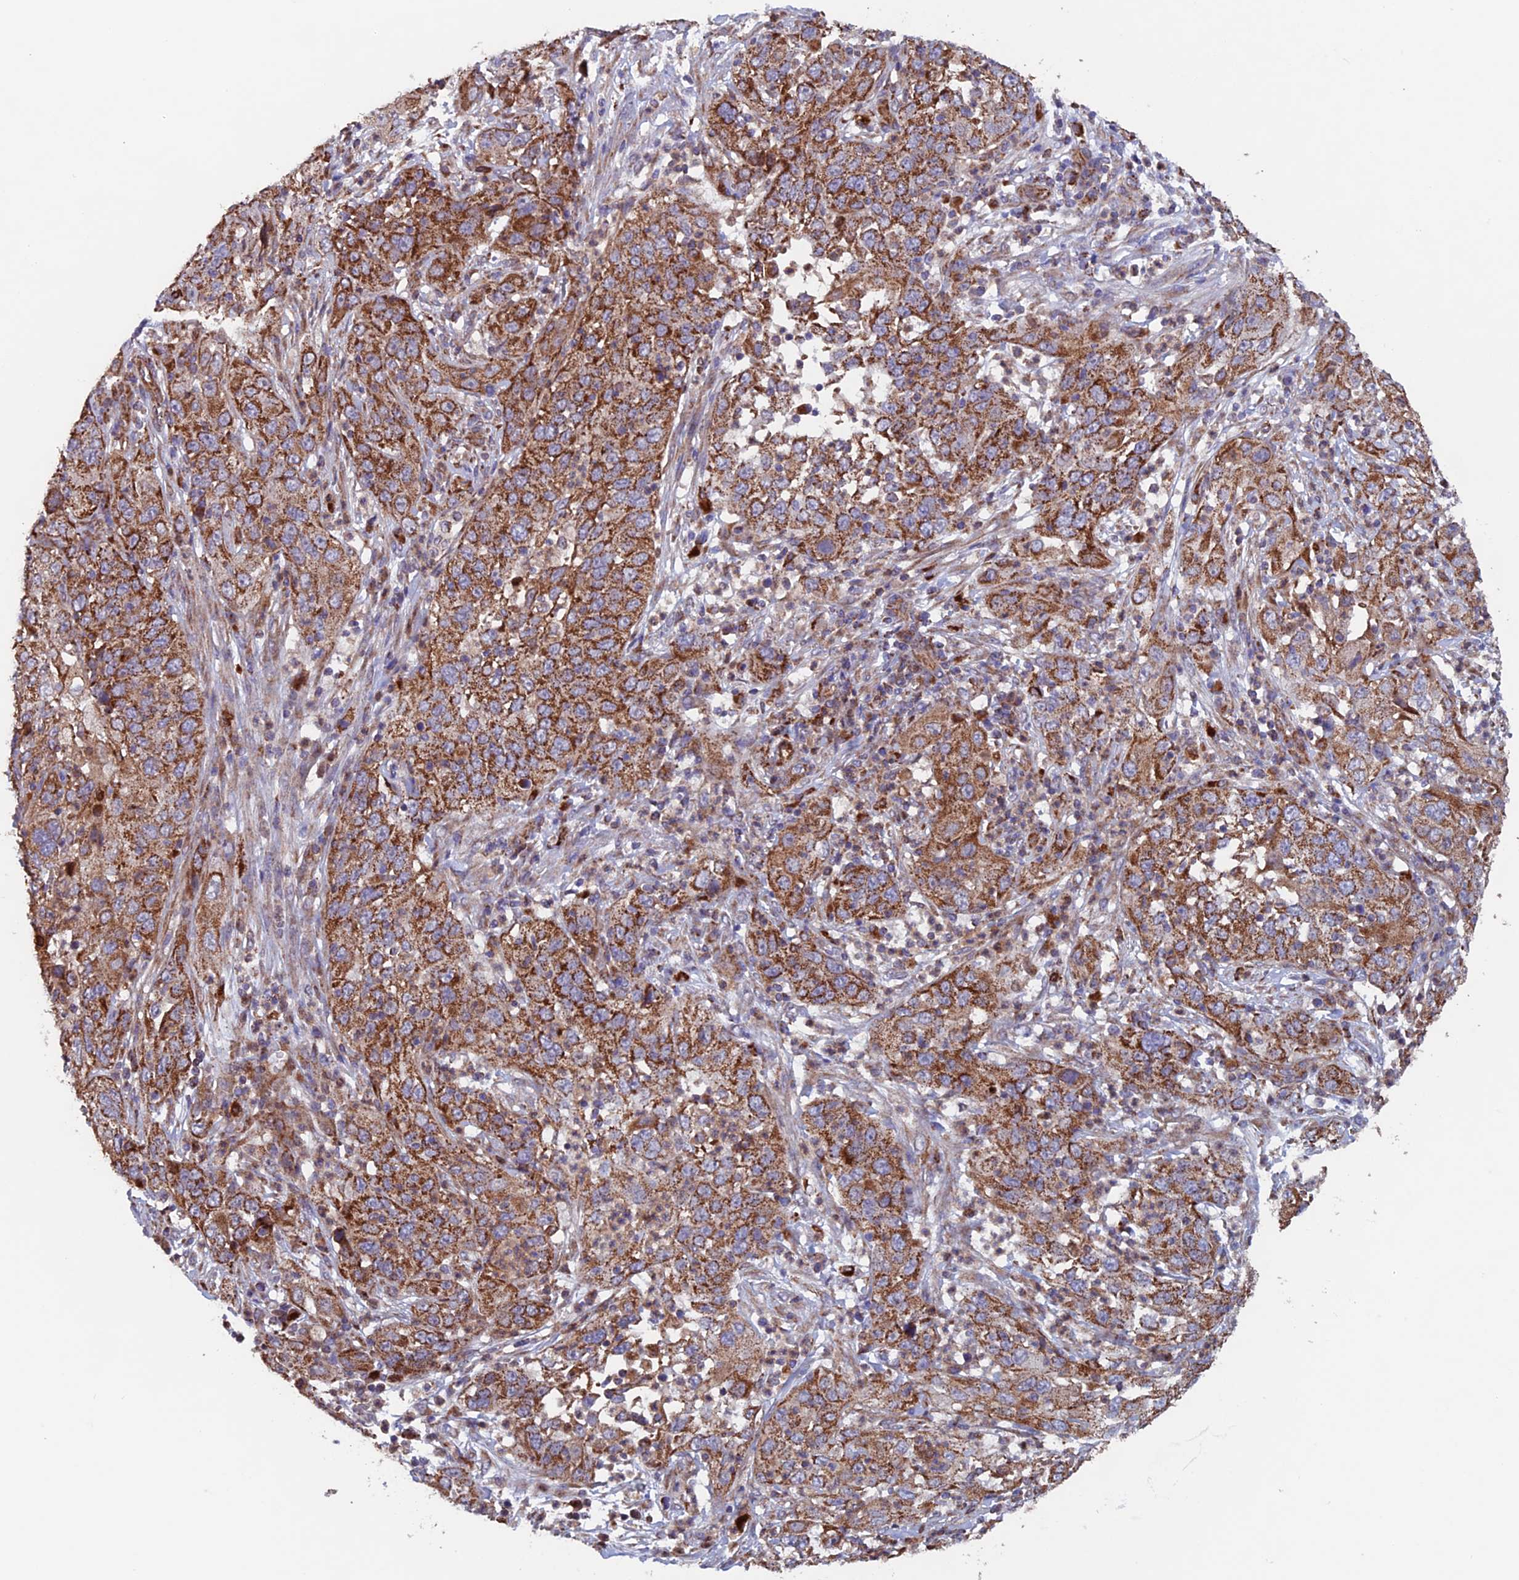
{"staining": {"intensity": "strong", "quantity": ">75%", "location": "cytoplasmic/membranous"}, "tissue": "cervical cancer", "cell_type": "Tumor cells", "image_type": "cancer", "snomed": [{"axis": "morphology", "description": "Squamous cell carcinoma, NOS"}, {"axis": "topography", "description": "Cervix"}], "caption": "Brown immunohistochemical staining in human cervical cancer (squamous cell carcinoma) reveals strong cytoplasmic/membranous expression in approximately >75% of tumor cells.", "gene": "MRPL1", "patient": {"sex": "female", "age": 32}}